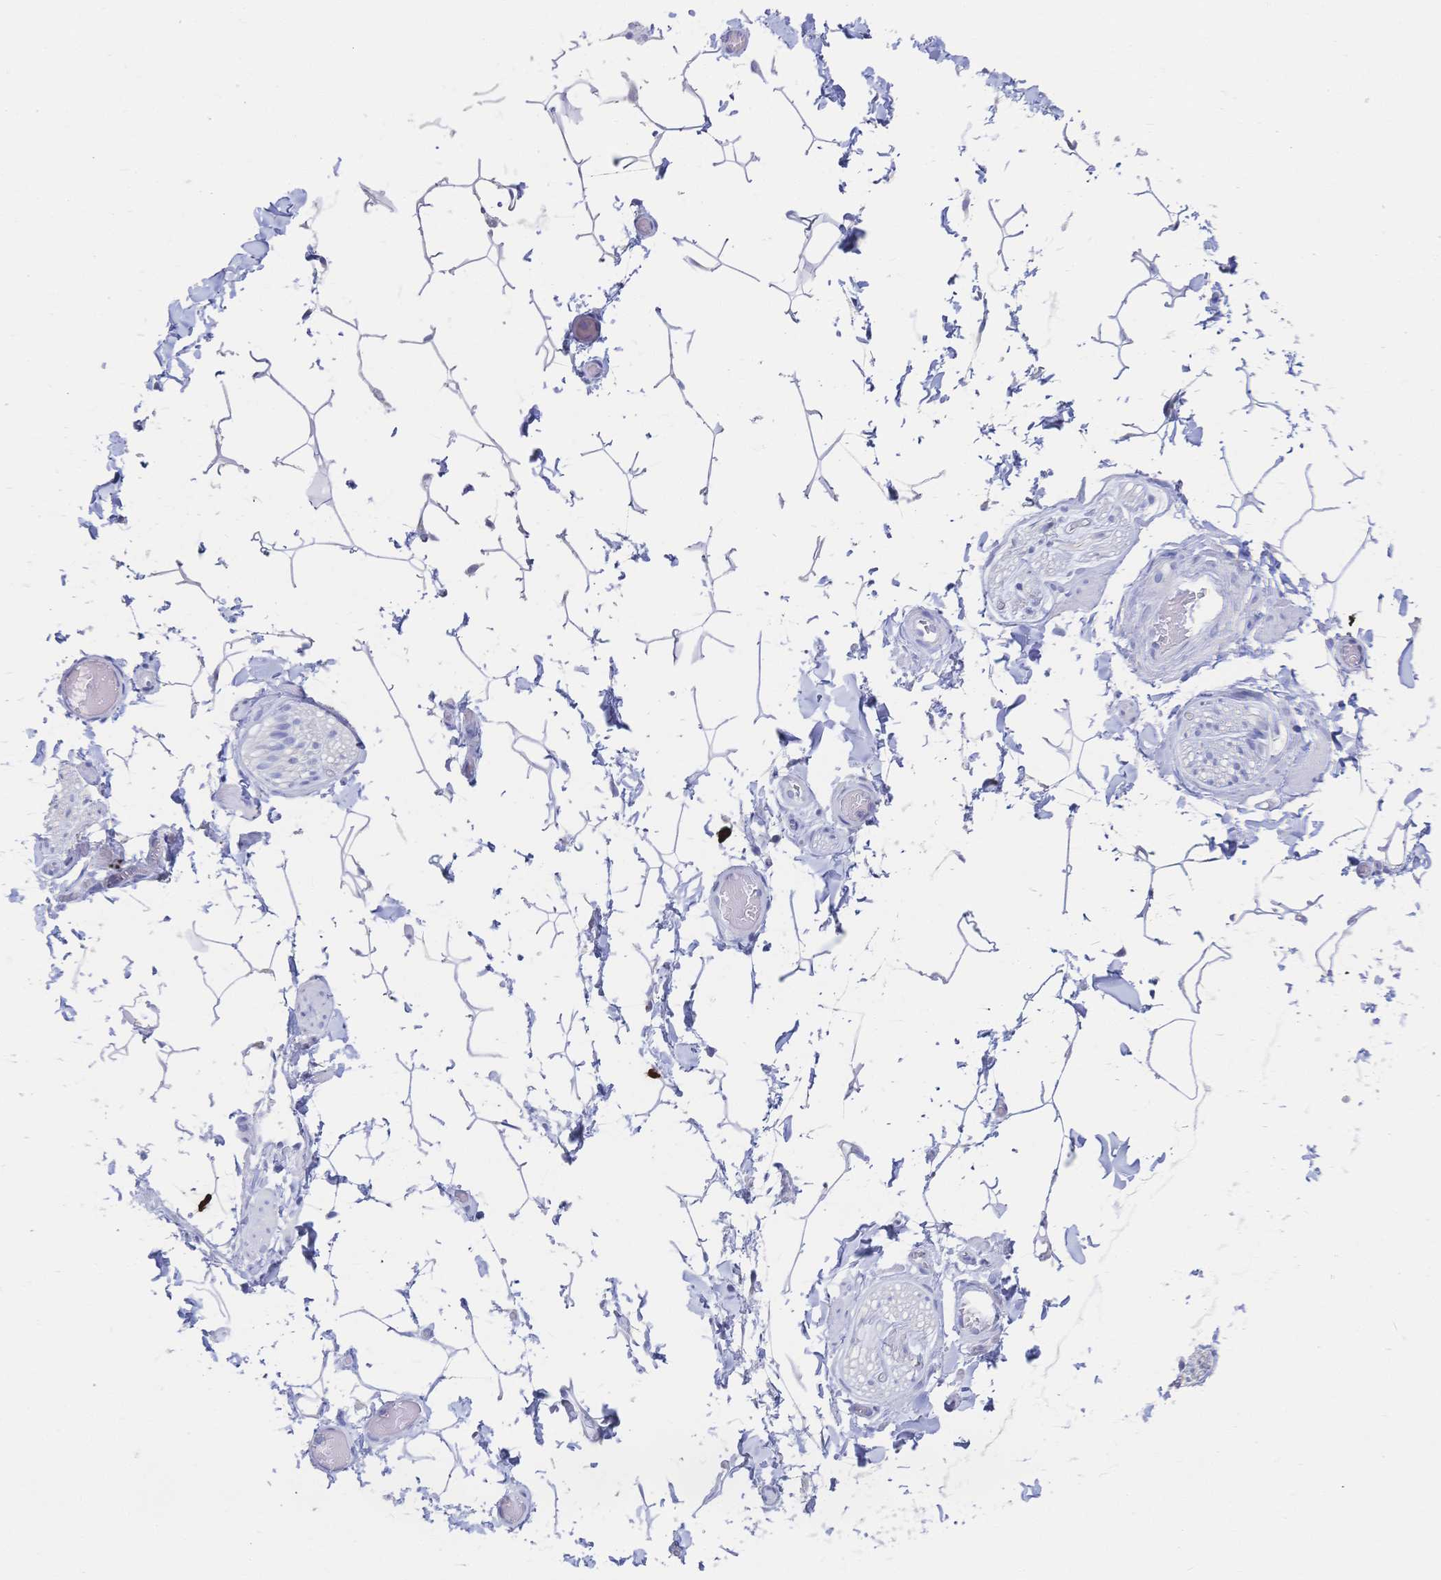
{"staining": {"intensity": "negative", "quantity": "none", "location": "none"}, "tissue": "adipose tissue", "cell_type": "Adipocytes", "image_type": "normal", "snomed": [{"axis": "morphology", "description": "Normal tissue, NOS"}, {"axis": "topography", "description": "Epididymis"}, {"axis": "topography", "description": "Peripheral nerve tissue"}], "caption": "High power microscopy photomicrograph of an immunohistochemistry (IHC) micrograph of normal adipose tissue, revealing no significant staining in adipocytes. Nuclei are stained in blue.", "gene": "IL2RB", "patient": {"sex": "male", "age": 32}}